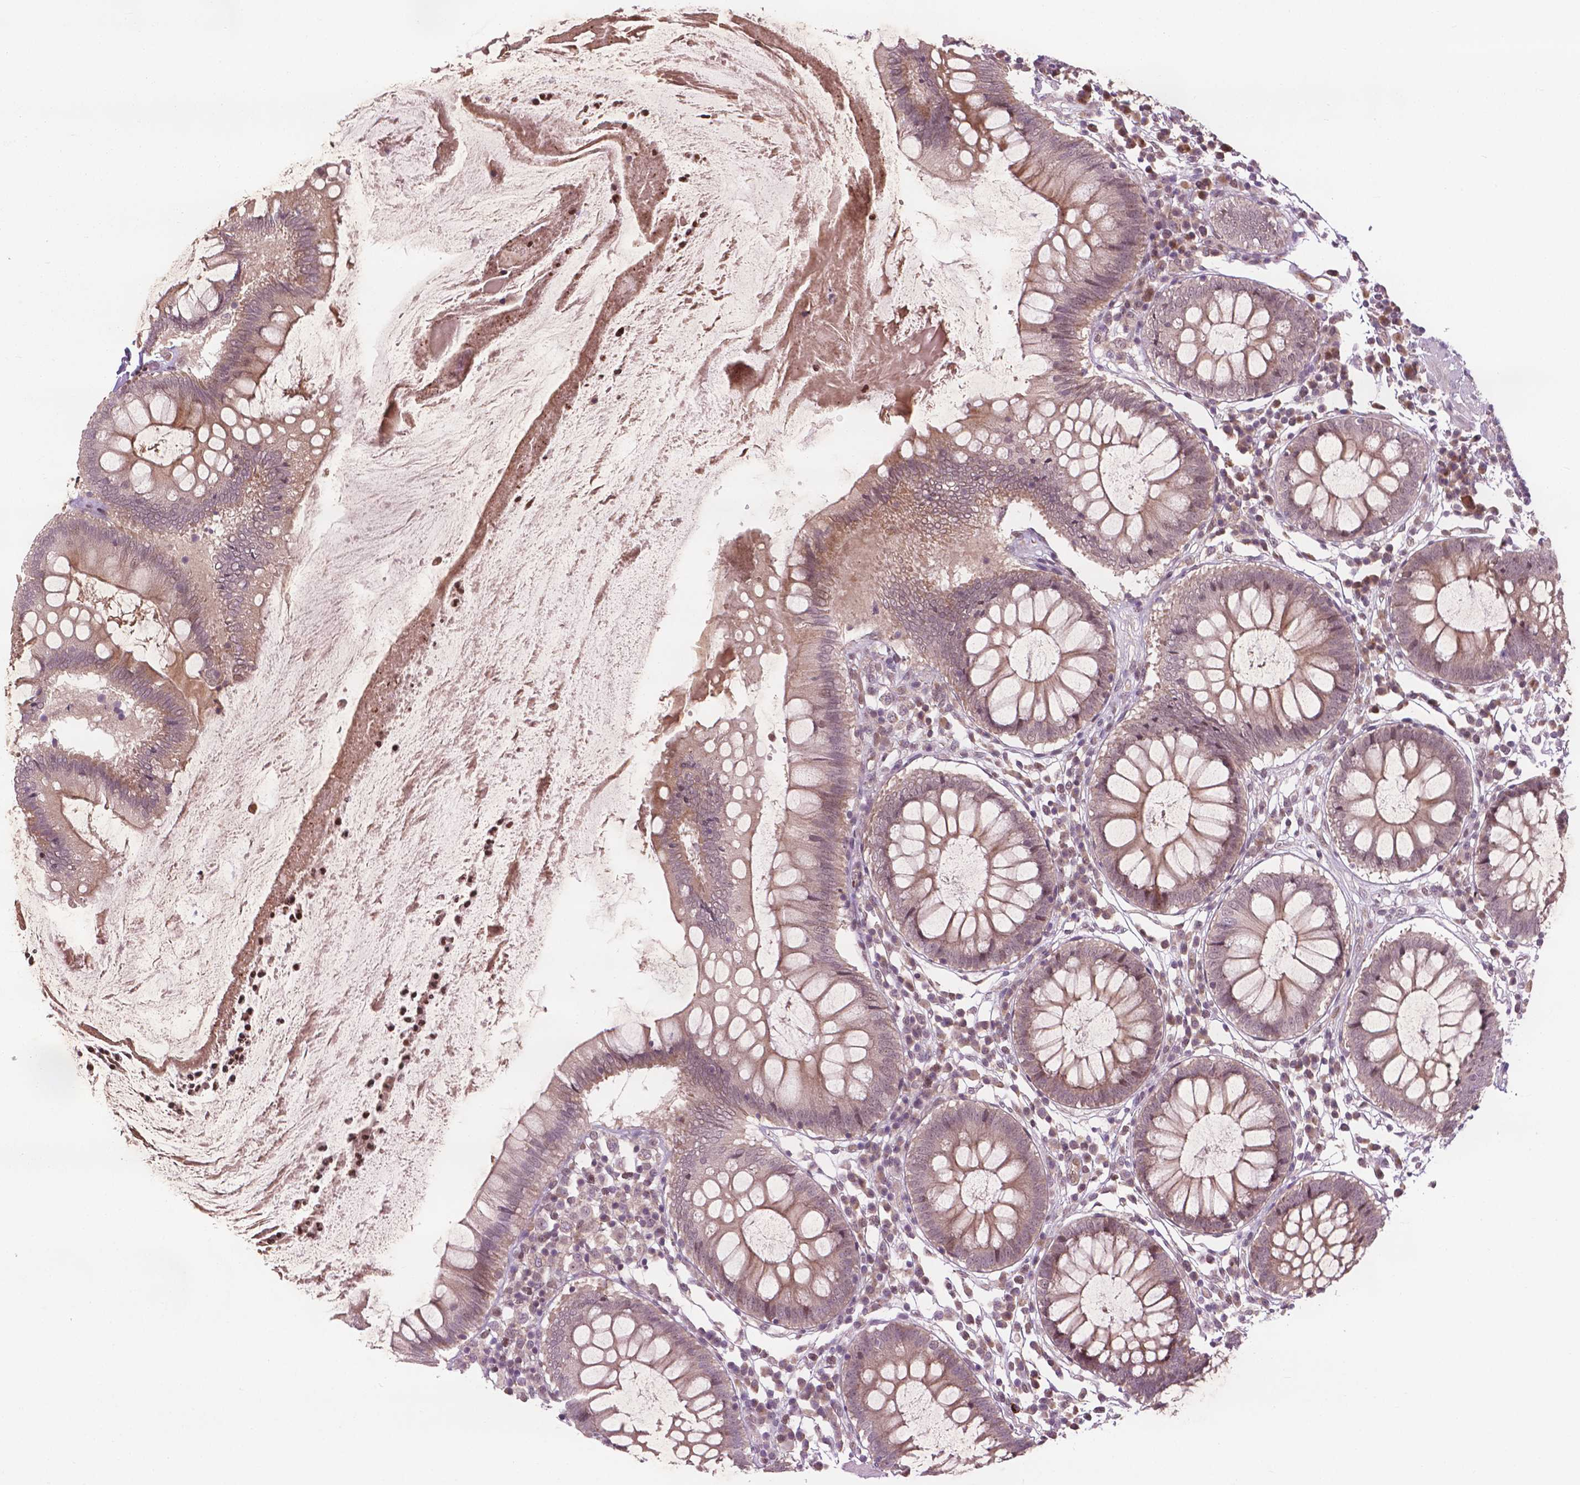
{"staining": {"intensity": "moderate", "quantity": ">75%", "location": "cytoplasmic/membranous,nuclear"}, "tissue": "colon", "cell_type": "Endothelial cells", "image_type": "normal", "snomed": [{"axis": "morphology", "description": "Normal tissue, NOS"}, {"axis": "morphology", "description": "Adenocarcinoma, NOS"}, {"axis": "topography", "description": "Colon"}], "caption": "Colon stained for a protein displays moderate cytoplasmic/membranous,nuclear positivity in endothelial cells.", "gene": "NFAT5", "patient": {"sex": "male", "age": 83}}